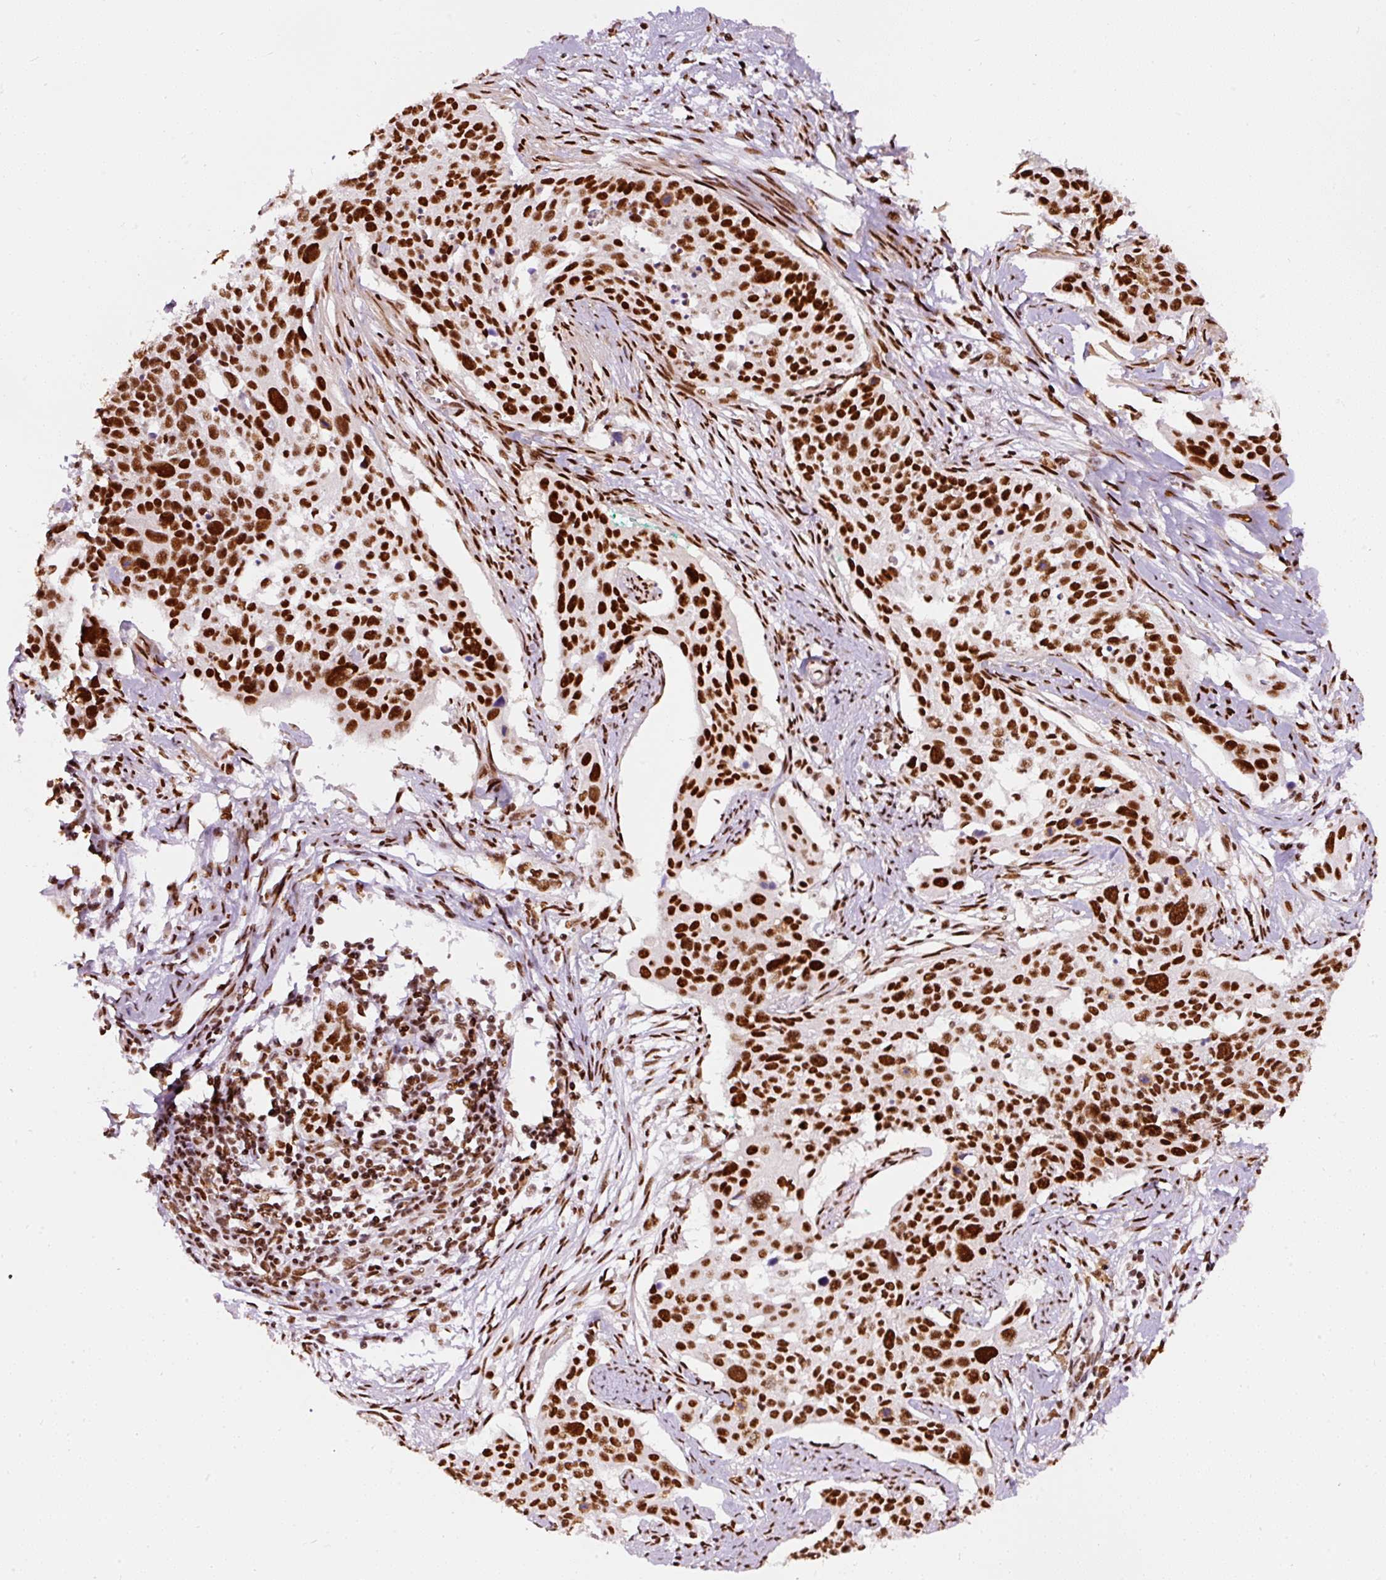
{"staining": {"intensity": "strong", "quantity": ">75%", "location": "nuclear"}, "tissue": "cervical cancer", "cell_type": "Tumor cells", "image_type": "cancer", "snomed": [{"axis": "morphology", "description": "Squamous cell carcinoma, NOS"}, {"axis": "topography", "description": "Cervix"}], "caption": "This is an image of IHC staining of cervical squamous cell carcinoma, which shows strong expression in the nuclear of tumor cells.", "gene": "HNRNPC", "patient": {"sex": "female", "age": 44}}